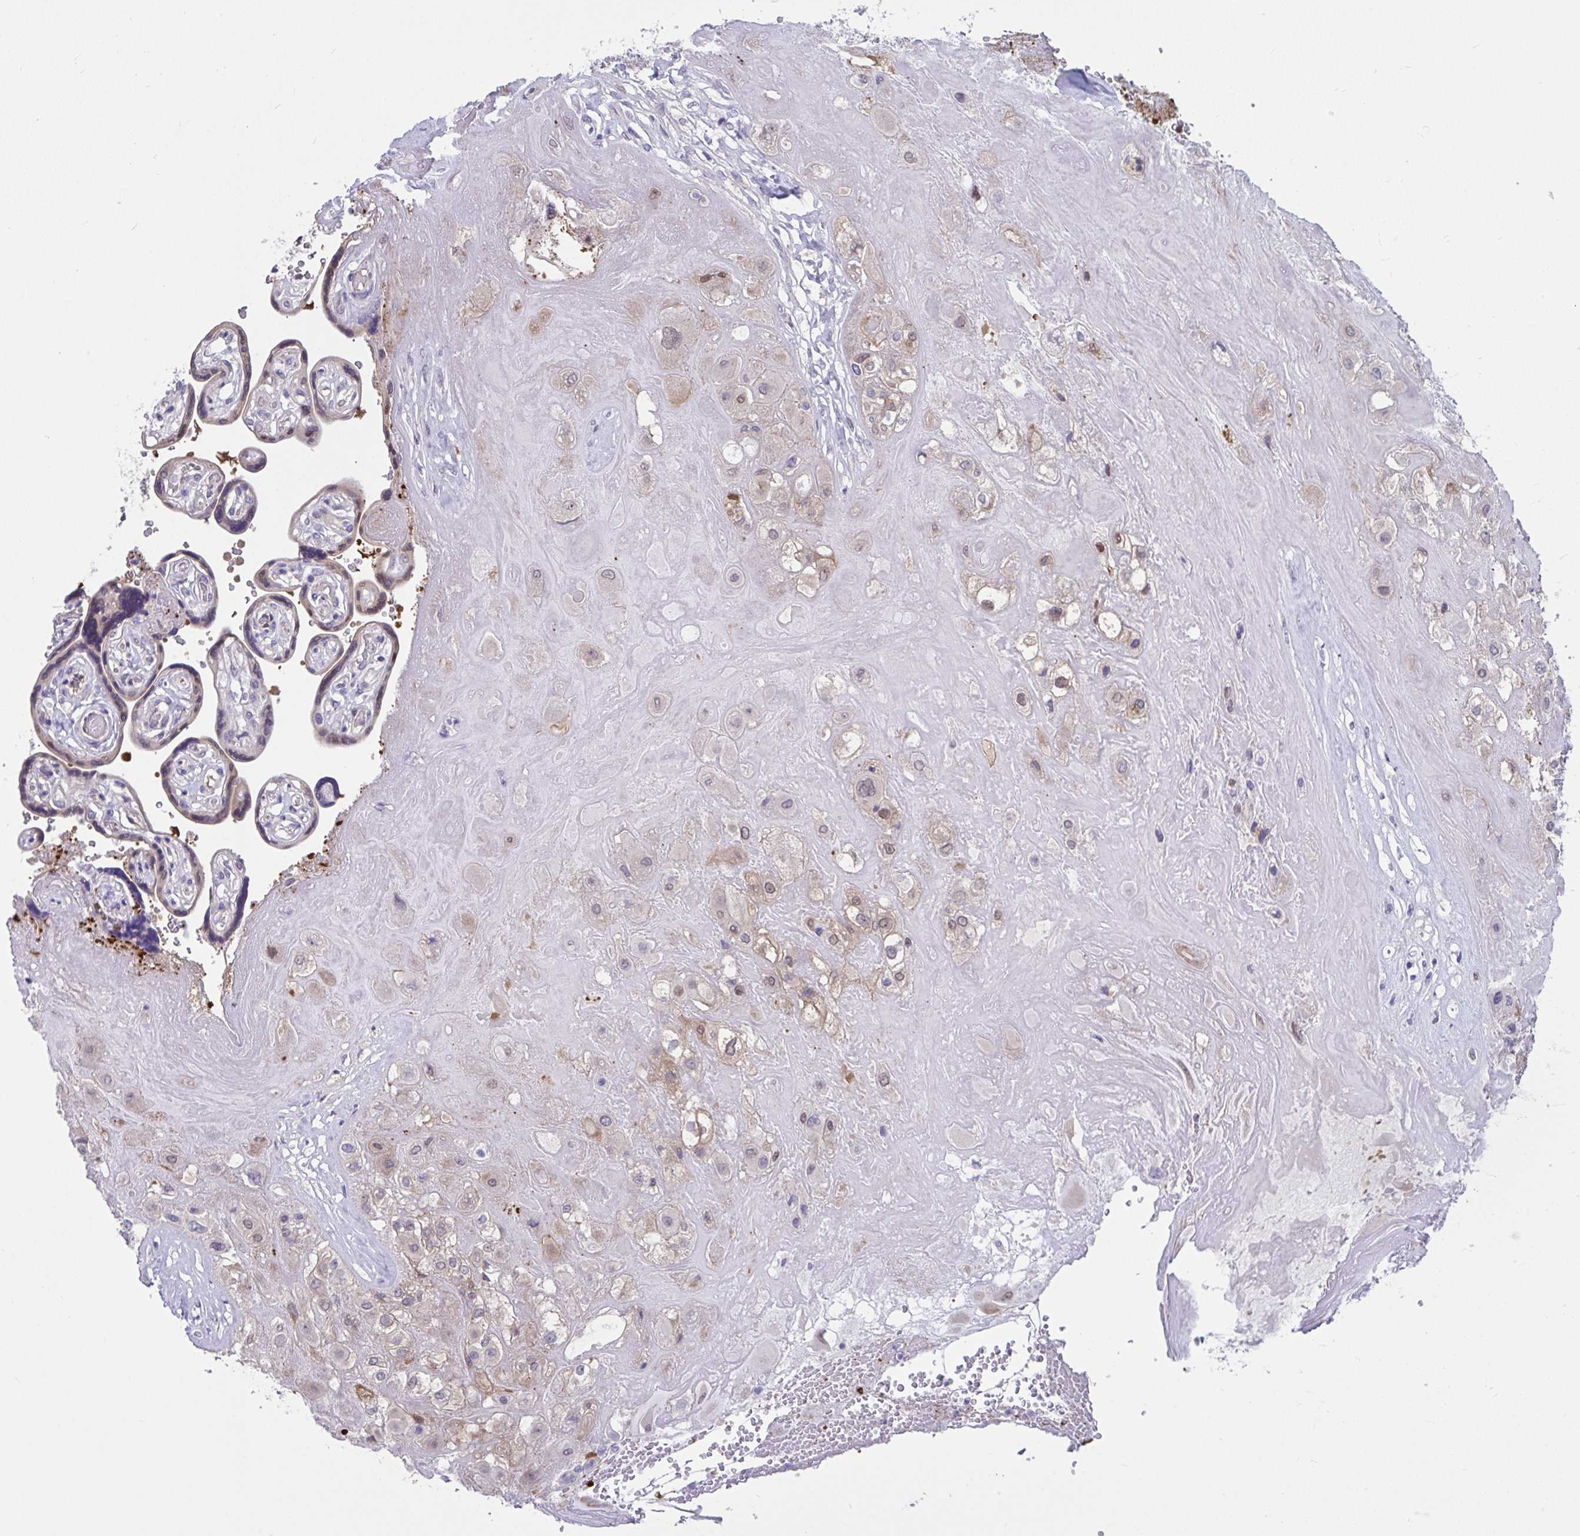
{"staining": {"intensity": "weak", "quantity": "<25%", "location": "cytoplasmic/membranous"}, "tissue": "placenta", "cell_type": "Decidual cells", "image_type": "normal", "snomed": [{"axis": "morphology", "description": "Normal tissue, NOS"}, {"axis": "topography", "description": "Placenta"}], "caption": "Decidual cells are negative for protein expression in normal human placenta. Nuclei are stained in blue.", "gene": "PCDHB7", "patient": {"sex": "female", "age": 32}}